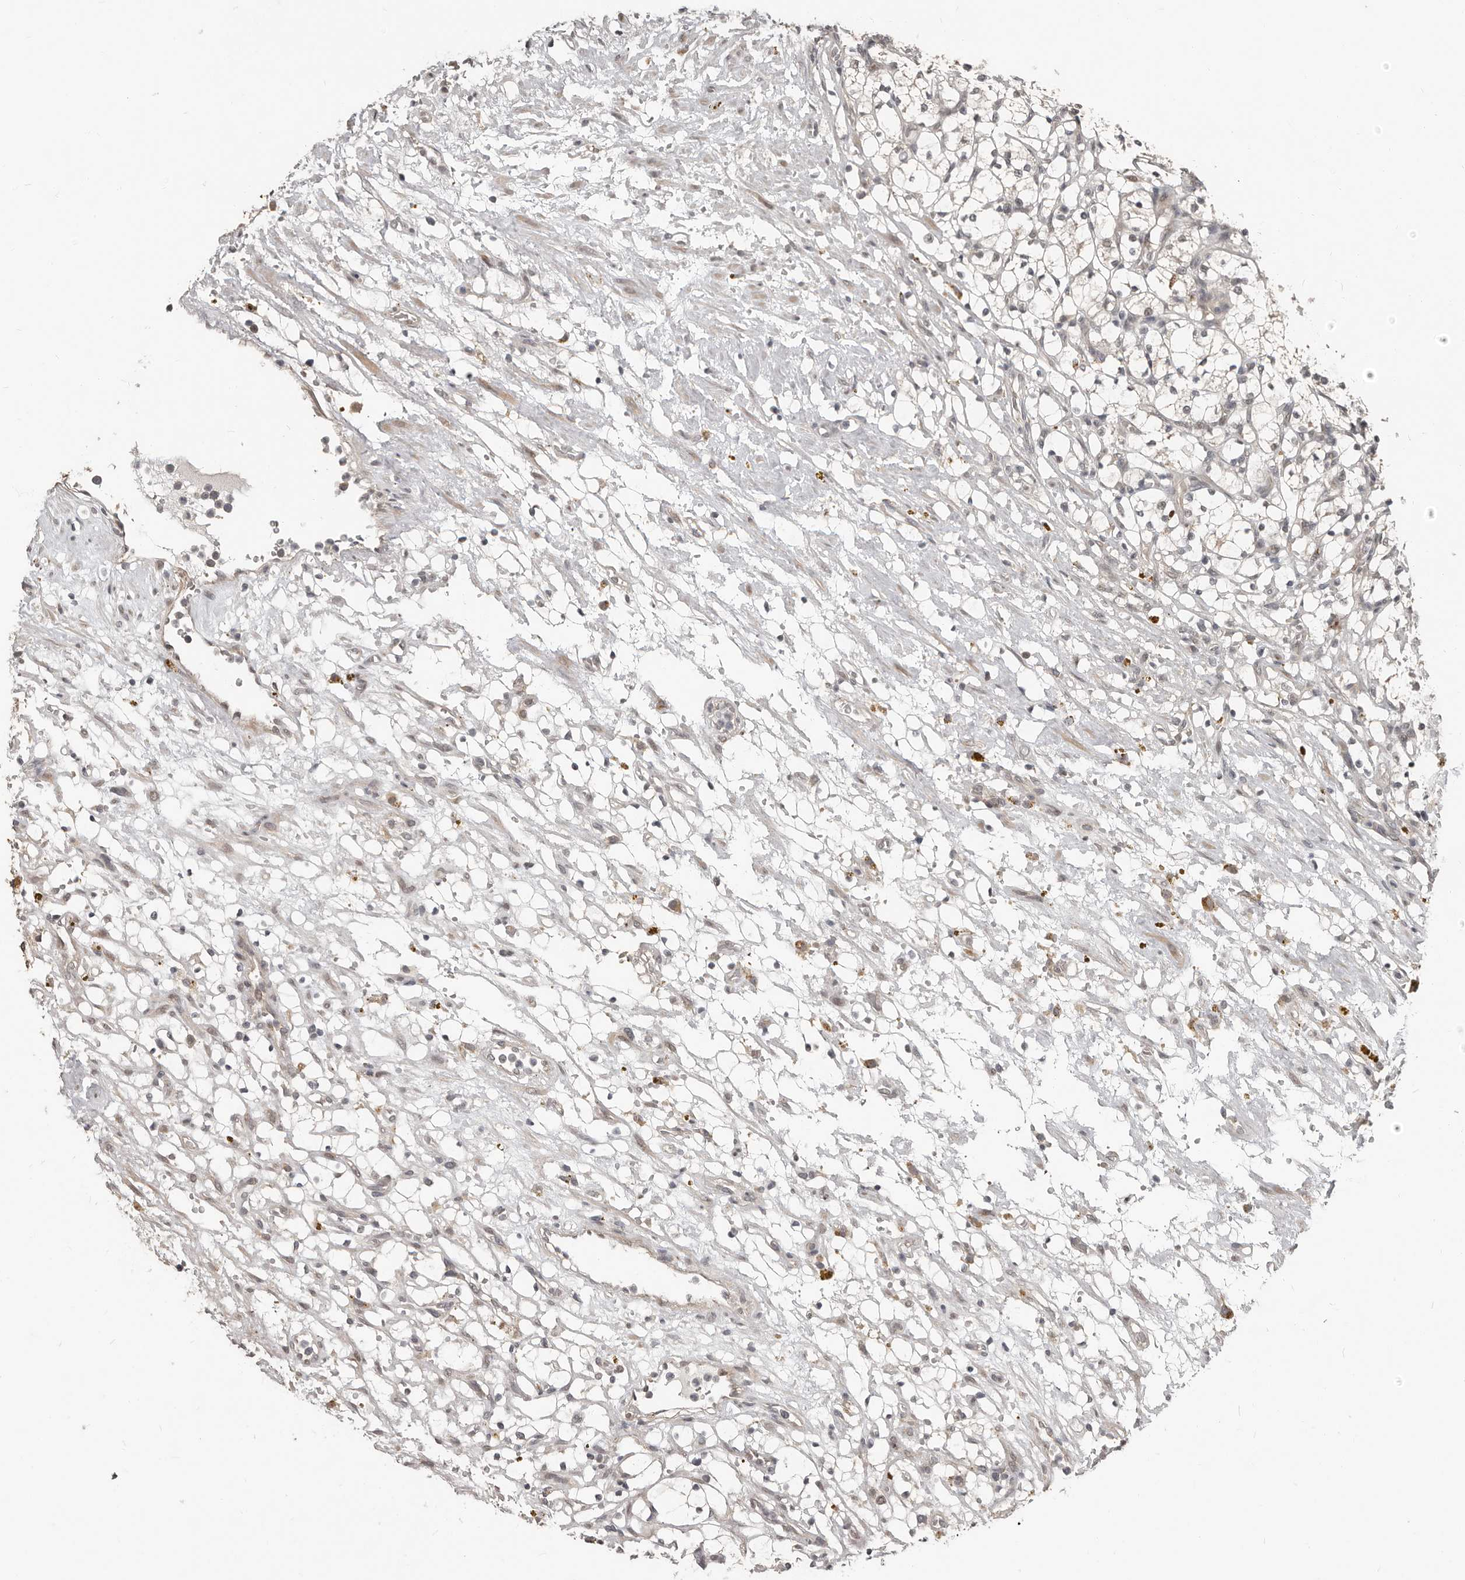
{"staining": {"intensity": "negative", "quantity": "none", "location": "none"}, "tissue": "renal cancer", "cell_type": "Tumor cells", "image_type": "cancer", "snomed": [{"axis": "morphology", "description": "Adenocarcinoma, NOS"}, {"axis": "topography", "description": "Kidney"}], "caption": "Immunohistochemical staining of human renal cancer exhibits no significant staining in tumor cells.", "gene": "APOL6", "patient": {"sex": "female", "age": 69}}